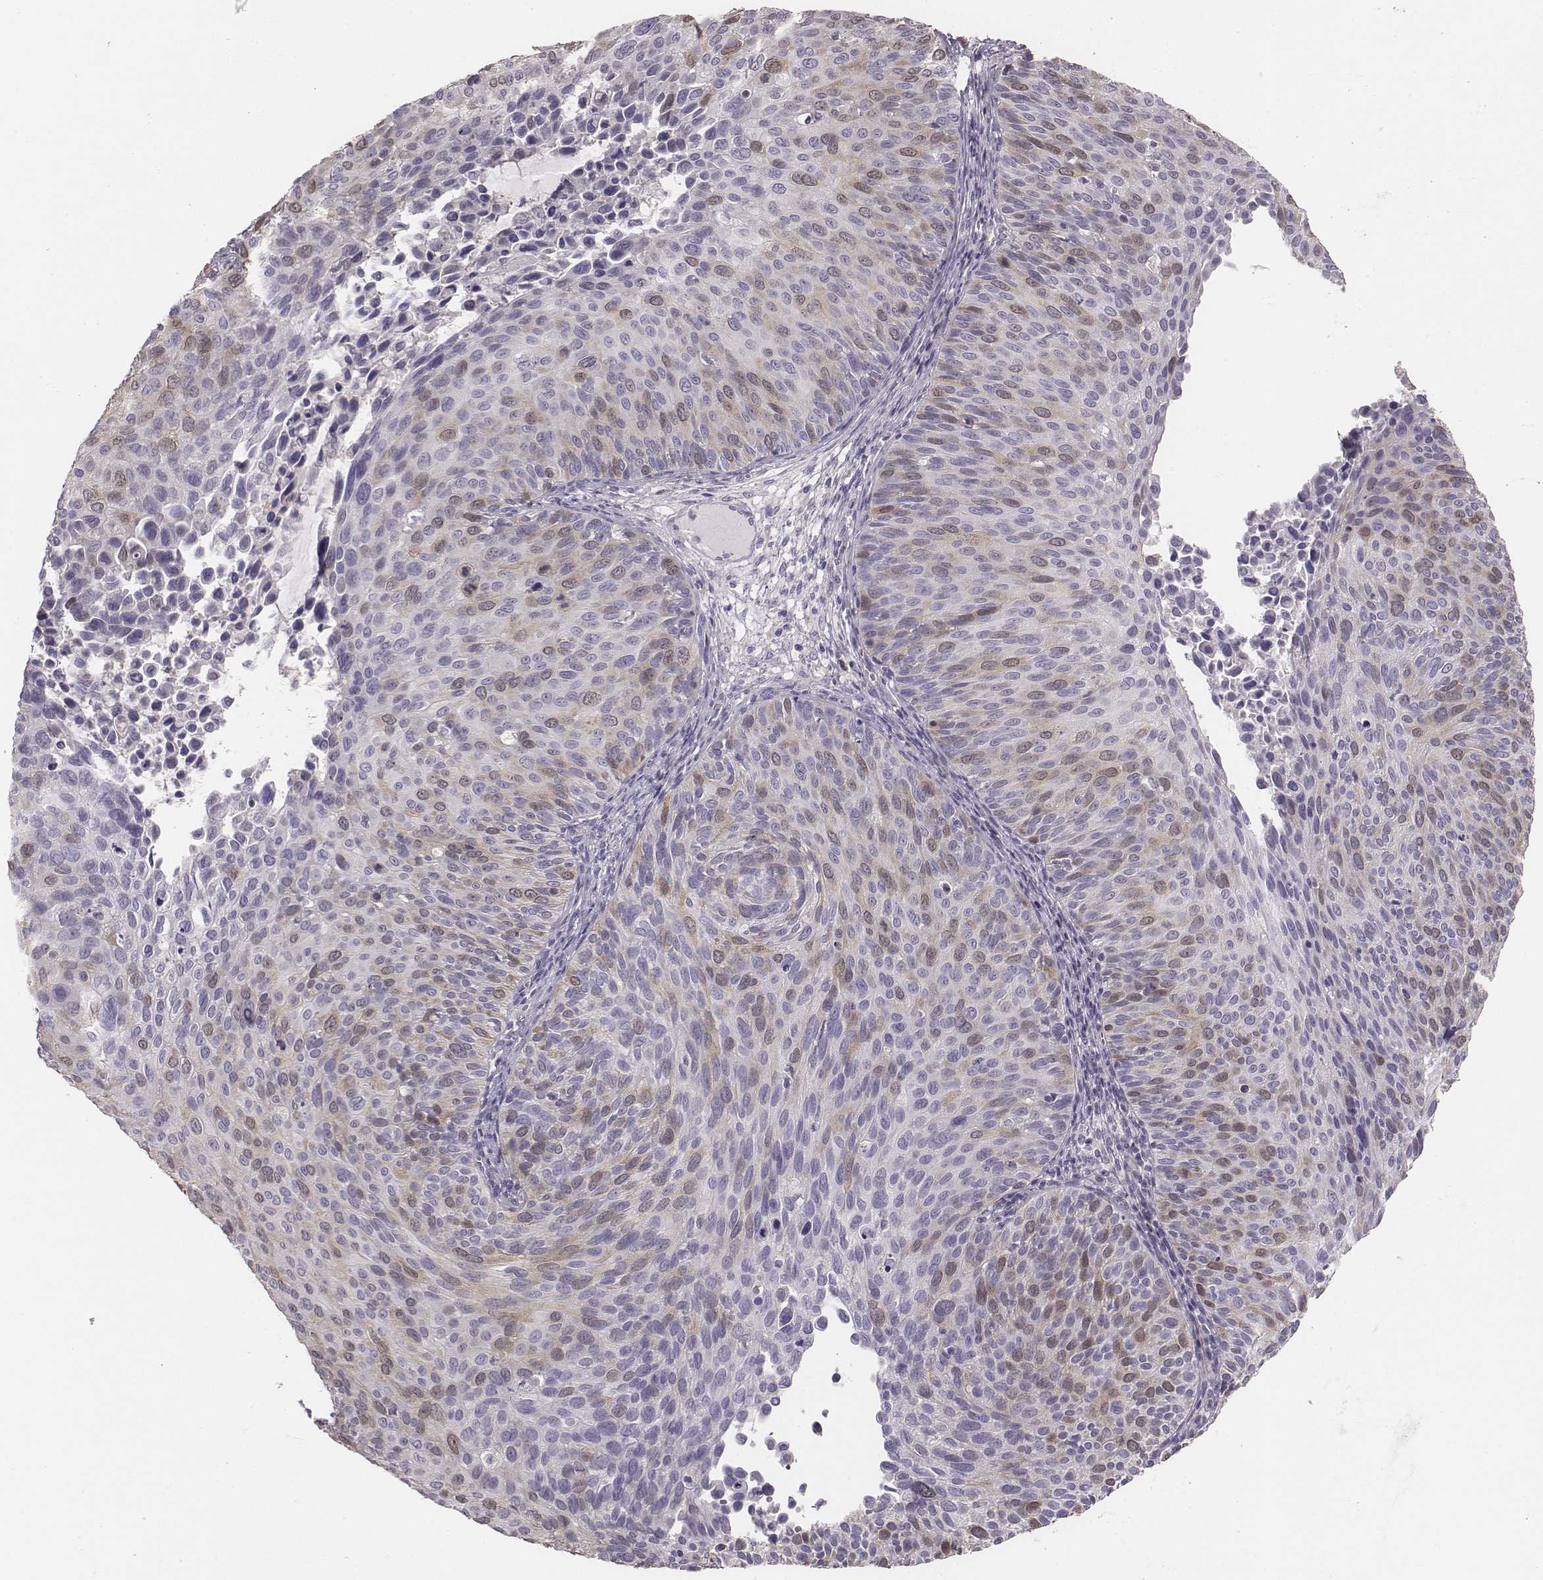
{"staining": {"intensity": "weak", "quantity": "<25%", "location": "cytoplasmic/membranous,nuclear"}, "tissue": "cervical cancer", "cell_type": "Tumor cells", "image_type": "cancer", "snomed": [{"axis": "morphology", "description": "Squamous cell carcinoma, NOS"}, {"axis": "topography", "description": "Cervix"}], "caption": "The IHC histopathology image has no significant staining in tumor cells of cervical cancer (squamous cell carcinoma) tissue.", "gene": "PBK", "patient": {"sex": "female", "age": 36}}